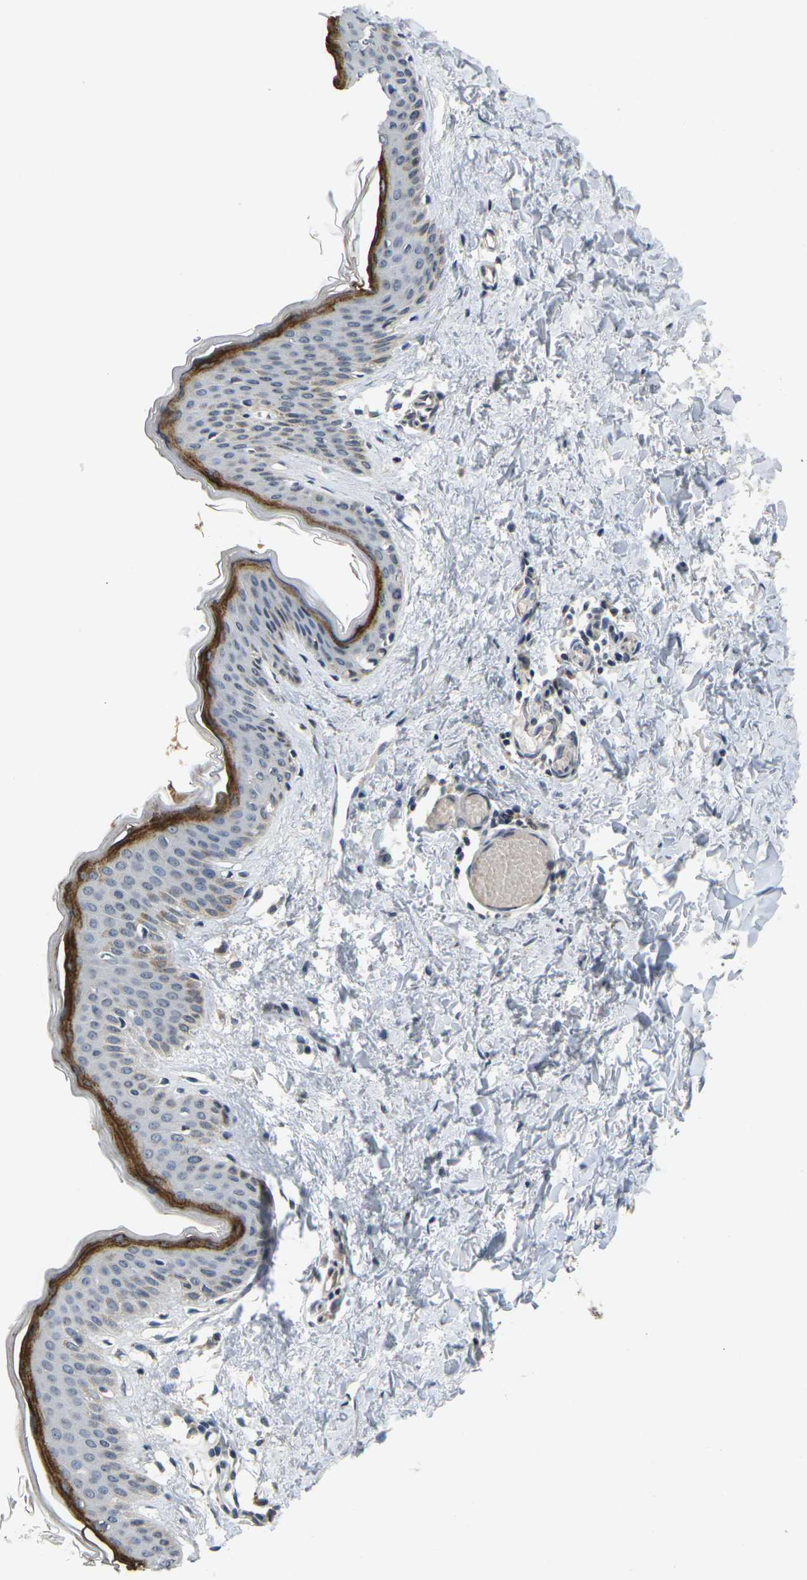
{"staining": {"intensity": "weak", "quantity": "25%-75%", "location": "cytoplasmic/membranous"}, "tissue": "skin", "cell_type": "Fibroblasts", "image_type": "normal", "snomed": [{"axis": "morphology", "description": "Normal tissue, NOS"}, {"axis": "topography", "description": "Skin"}], "caption": "Immunohistochemistry of normal human skin displays low levels of weak cytoplasmic/membranous expression in approximately 25%-75% of fibroblasts.", "gene": "C1QC", "patient": {"sex": "female", "age": 17}}